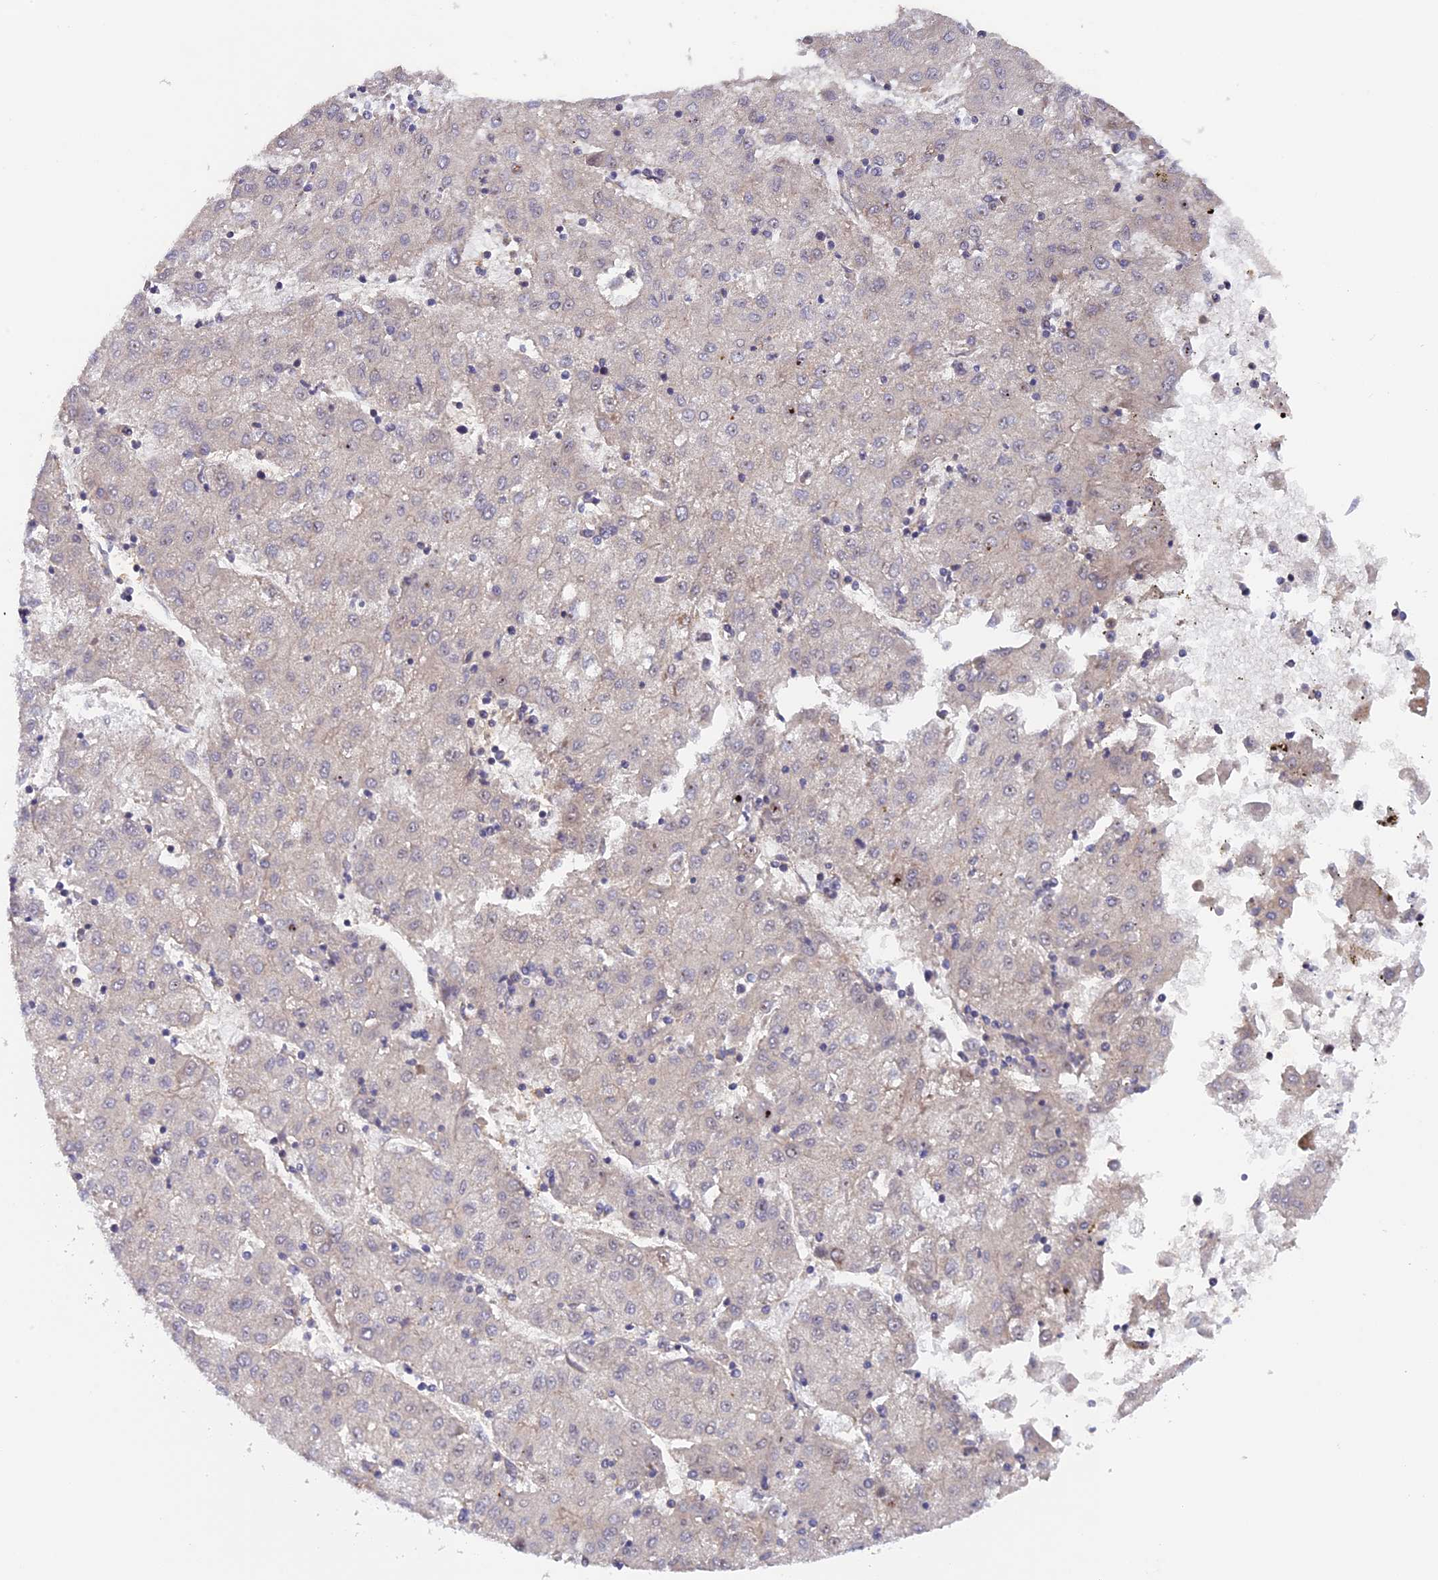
{"staining": {"intensity": "negative", "quantity": "none", "location": "none"}, "tissue": "liver cancer", "cell_type": "Tumor cells", "image_type": "cancer", "snomed": [{"axis": "morphology", "description": "Carcinoma, Hepatocellular, NOS"}, {"axis": "topography", "description": "Liver"}], "caption": "Liver hepatocellular carcinoma stained for a protein using immunohistochemistry (IHC) demonstrates no staining tumor cells.", "gene": "FERMT1", "patient": {"sex": "male", "age": 72}}